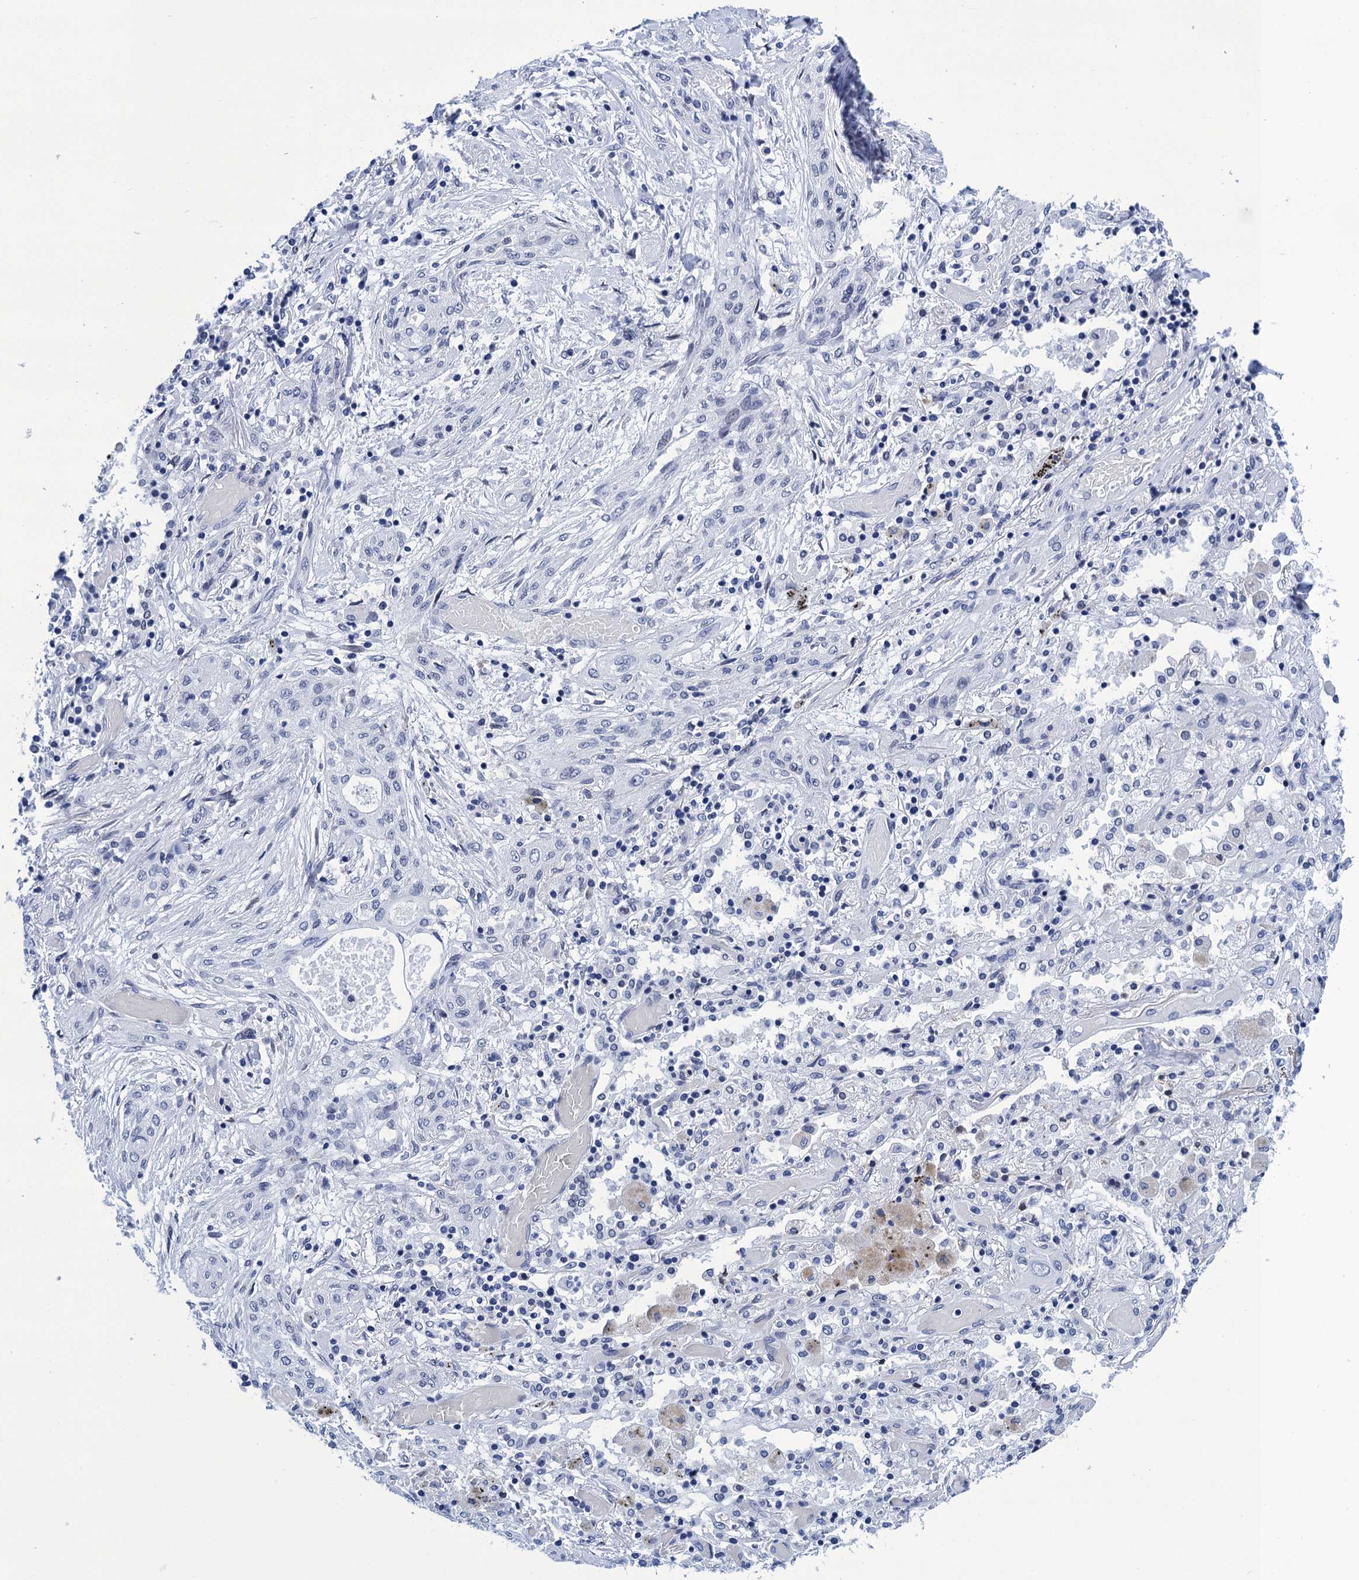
{"staining": {"intensity": "negative", "quantity": "none", "location": "none"}, "tissue": "lung cancer", "cell_type": "Tumor cells", "image_type": "cancer", "snomed": [{"axis": "morphology", "description": "Squamous cell carcinoma, NOS"}, {"axis": "topography", "description": "Lung"}], "caption": "This is an immunohistochemistry histopathology image of lung cancer (squamous cell carcinoma). There is no staining in tumor cells.", "gene": "METTL25", "patient": {"sex": "female", "age": 47}}